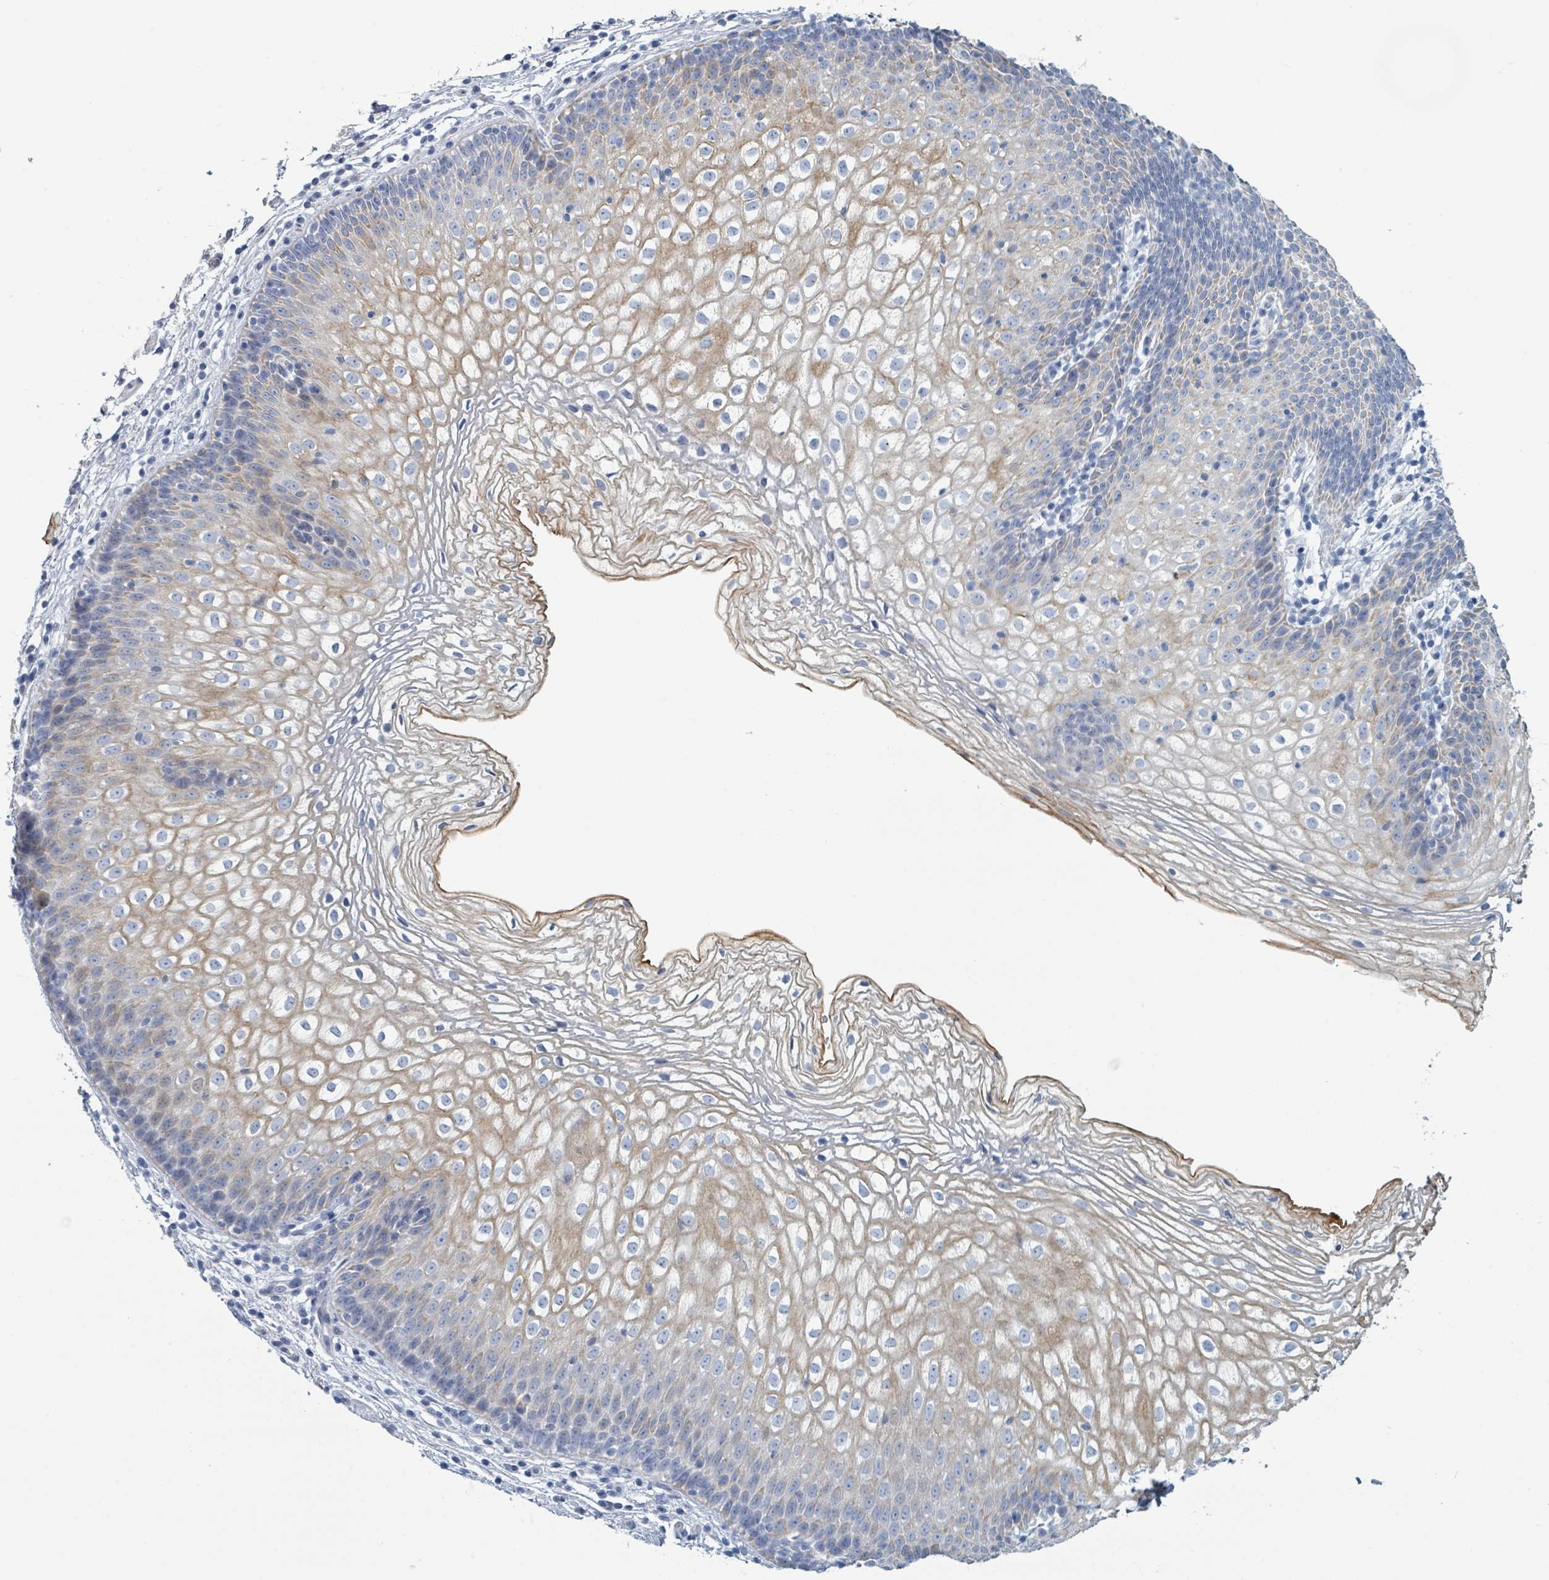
{"staining": {"intensity": "moderate", "quantity": "<25%", "location": "cytoplasmic/membranous"}, "tissue": "vagina", "cell_type": "Squamous epithelial cells", "image_type": "normal", "snomed": [{"axis": "morphology", "description": "Normal tissue, NOS"}, {"axis": "topography", "description": "Vagina"}], "caption": "High-magnification brightfield microscopy of normal vagina stained with DAB (3,3'-diaminobenzidine) (brown) and counterstained with hematoxylin (blue). squamous epithelial cells exhibit moderate cytoplasmic/membranous staining is identified in approximately<25% of cells. The protein of interest is shown in brown color, while the nuclei are stained blue.", "gene": "RAB33B", "patient": {"sex": "female", "age": 47}}